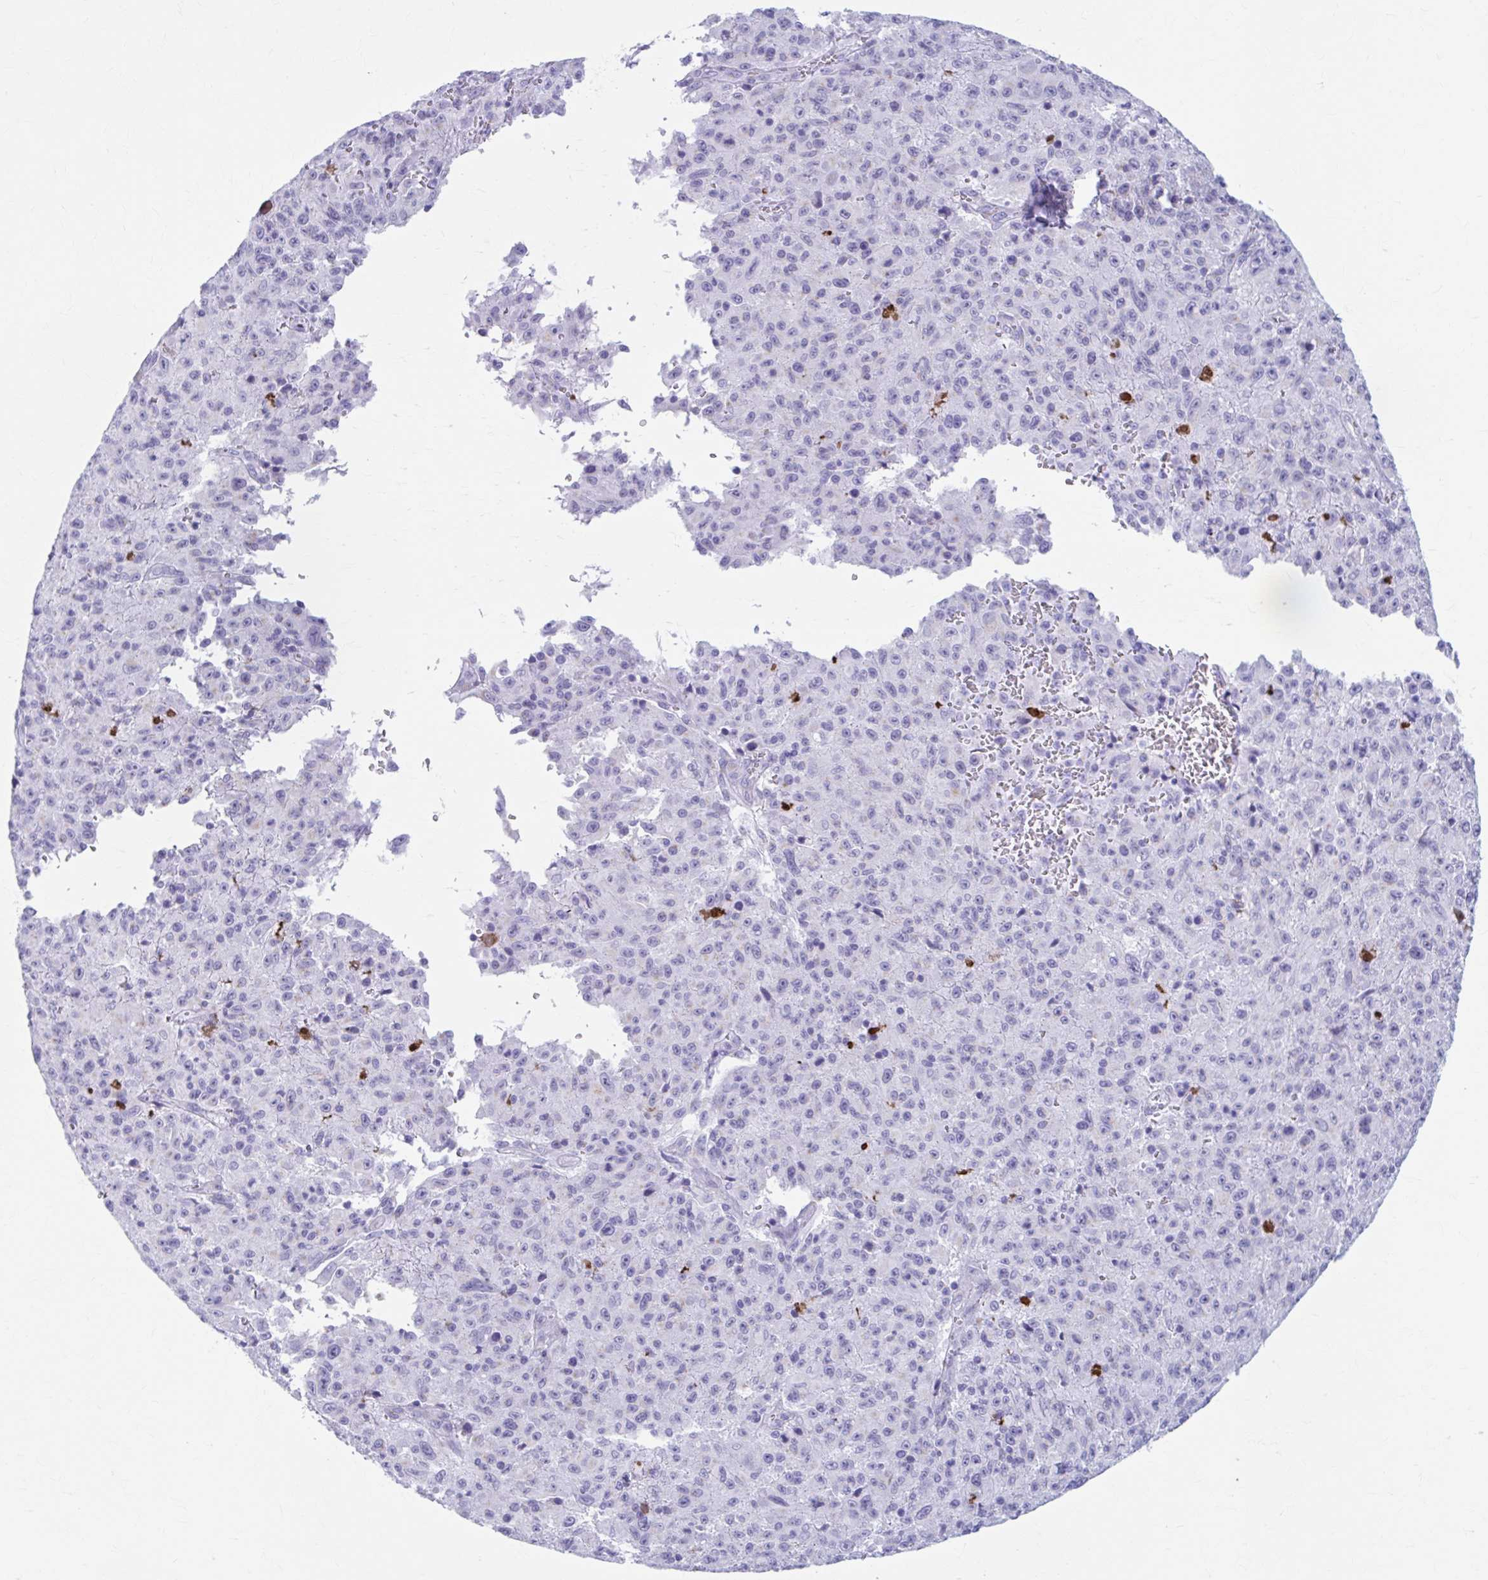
{"staining": {"intensity": "negative", "quantity": "none", "location": "none"}, "tissue": "melanoma", "cell_type": "Tumor cells", "image_type": "cancer", "snomed": [{"axis": "morphology", "description": "Malignant melanoma, NOS"}, {"axis": "topography", "description": "Skin"}], "caption": "An image of malignant melanoma stained for a protein displays no brown staining in tumor cells.", "gene": "KCNE2", "patient": {"sex": "male", "age": 46}}